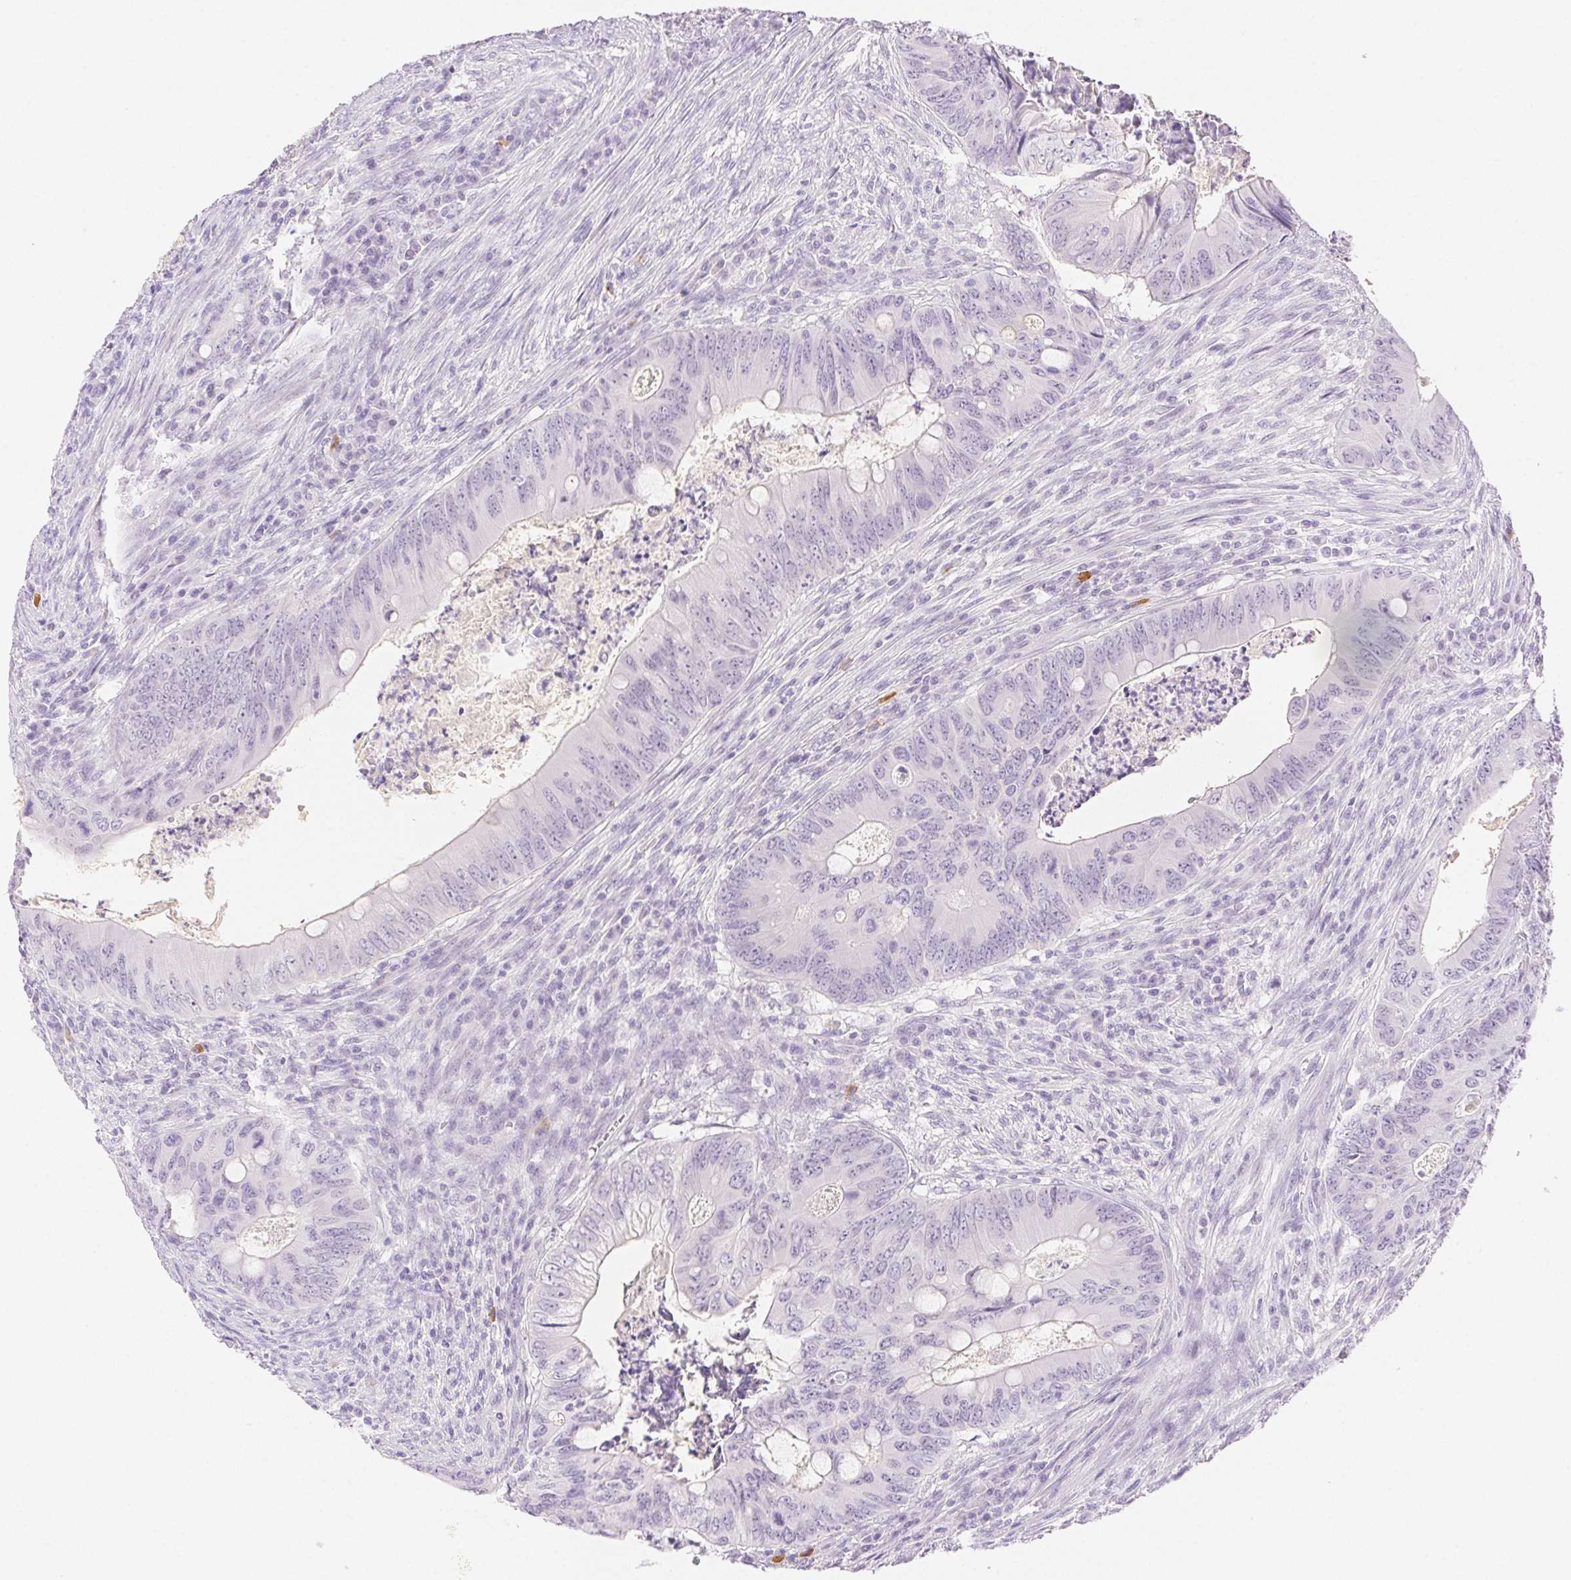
{"staining": {"intensity": "negative", "quantity": "none", "location": "none"}, "tissue": "colorectal cancer", "cell_type": "Tumor cells", "image_type": "cancer", "snomed": [{"axis": "morphology", "description": "Adenocarcinoma, NOS"}, {"axis": "topography", "description": "Colon"}], "caption": "This micrograph is of colorectal adenocarcinoma stained with IHC to label a protein in brown with the nuclei are counter-stained blue. There is no expression in tumor cells.", "gene": "SPACA4", "patient": {"sex": "female", "age": 74}}